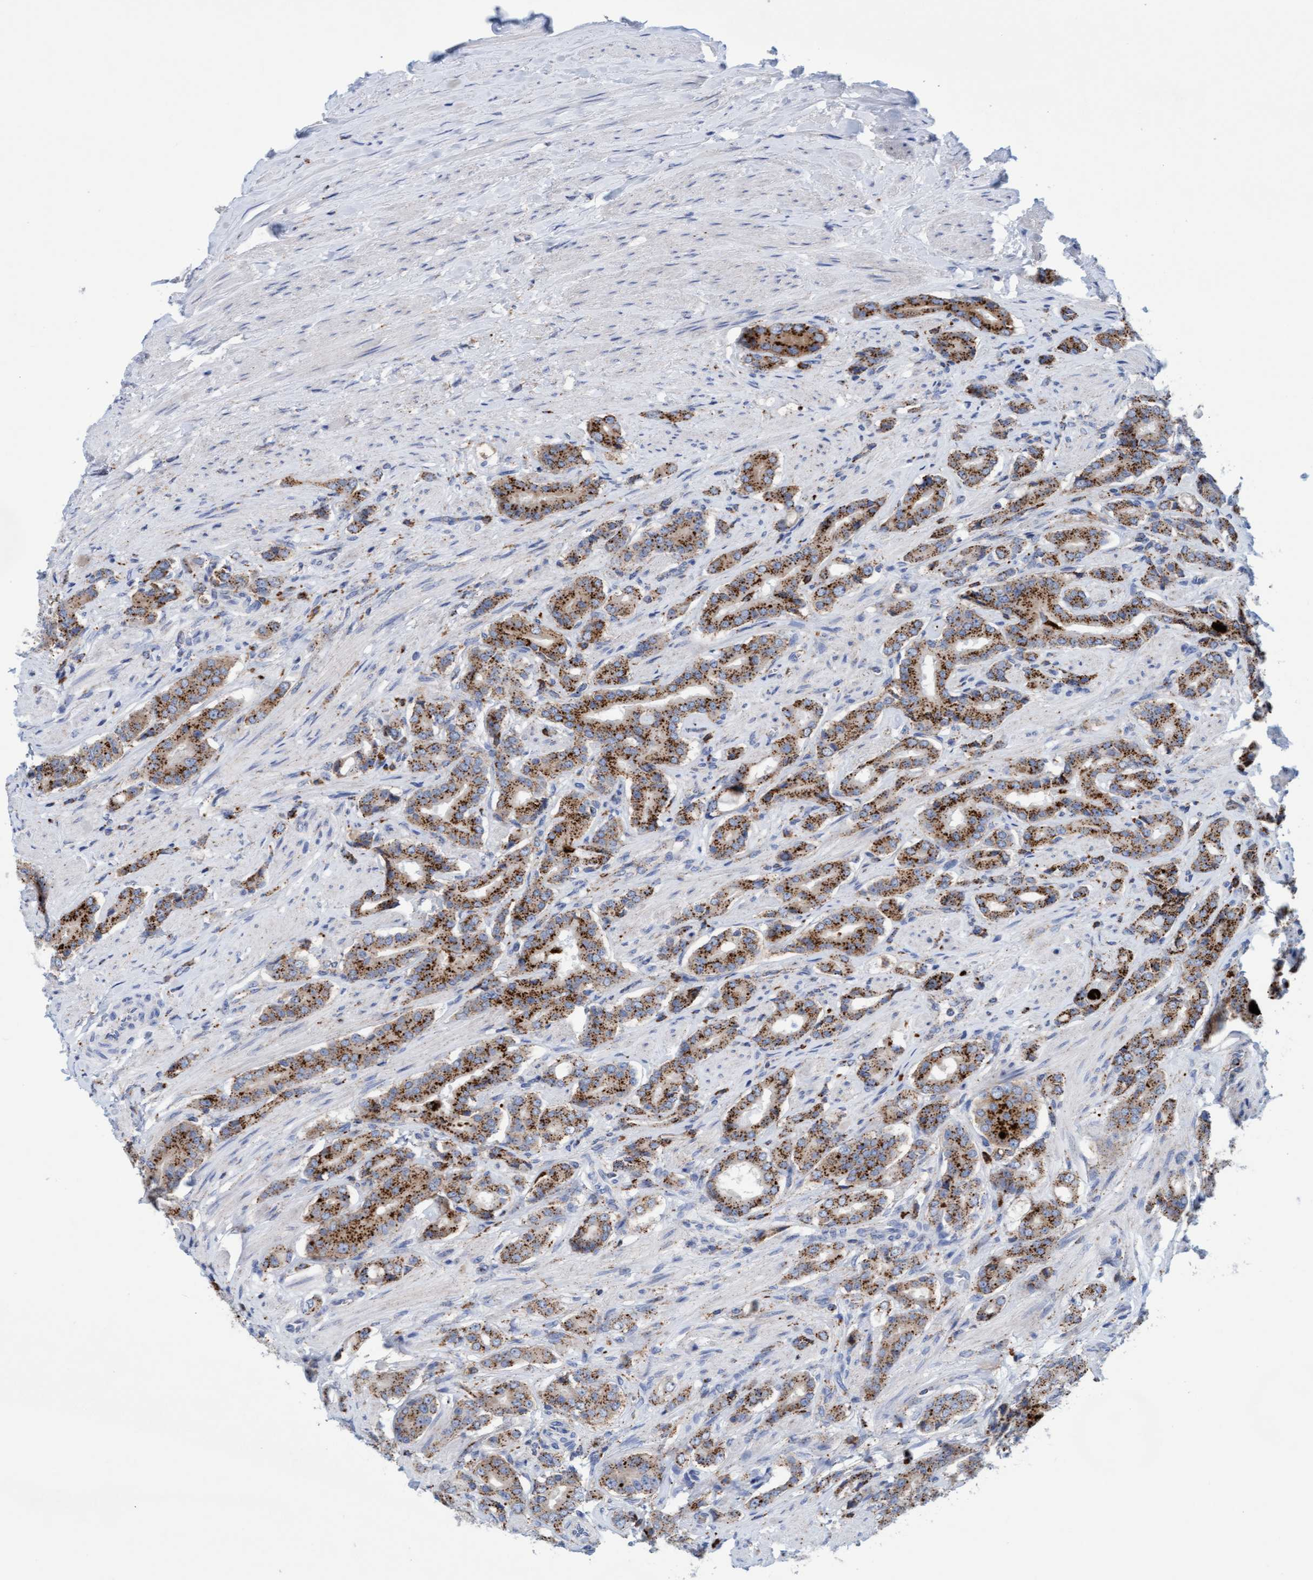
{"staining": {"intensity": "strong", "quantity": ">75%", "location": "cytoplasmic/membranous"}, "tissue": "prostate cancer", "cell_type": "Tumor cells", "image_type": "cancer", "snomed": [{"axis": "morphology", "description": "Adenocarcinoma, High grade"}, {"axis": "topography", "description": "Prostate"}], "caption": "Prostate high-grade adenocarcinoma stained with a protein marker shows strong staining in tumor cells.", "gene": "SGSH", "patient": {"sex": "male", "age": 71}}